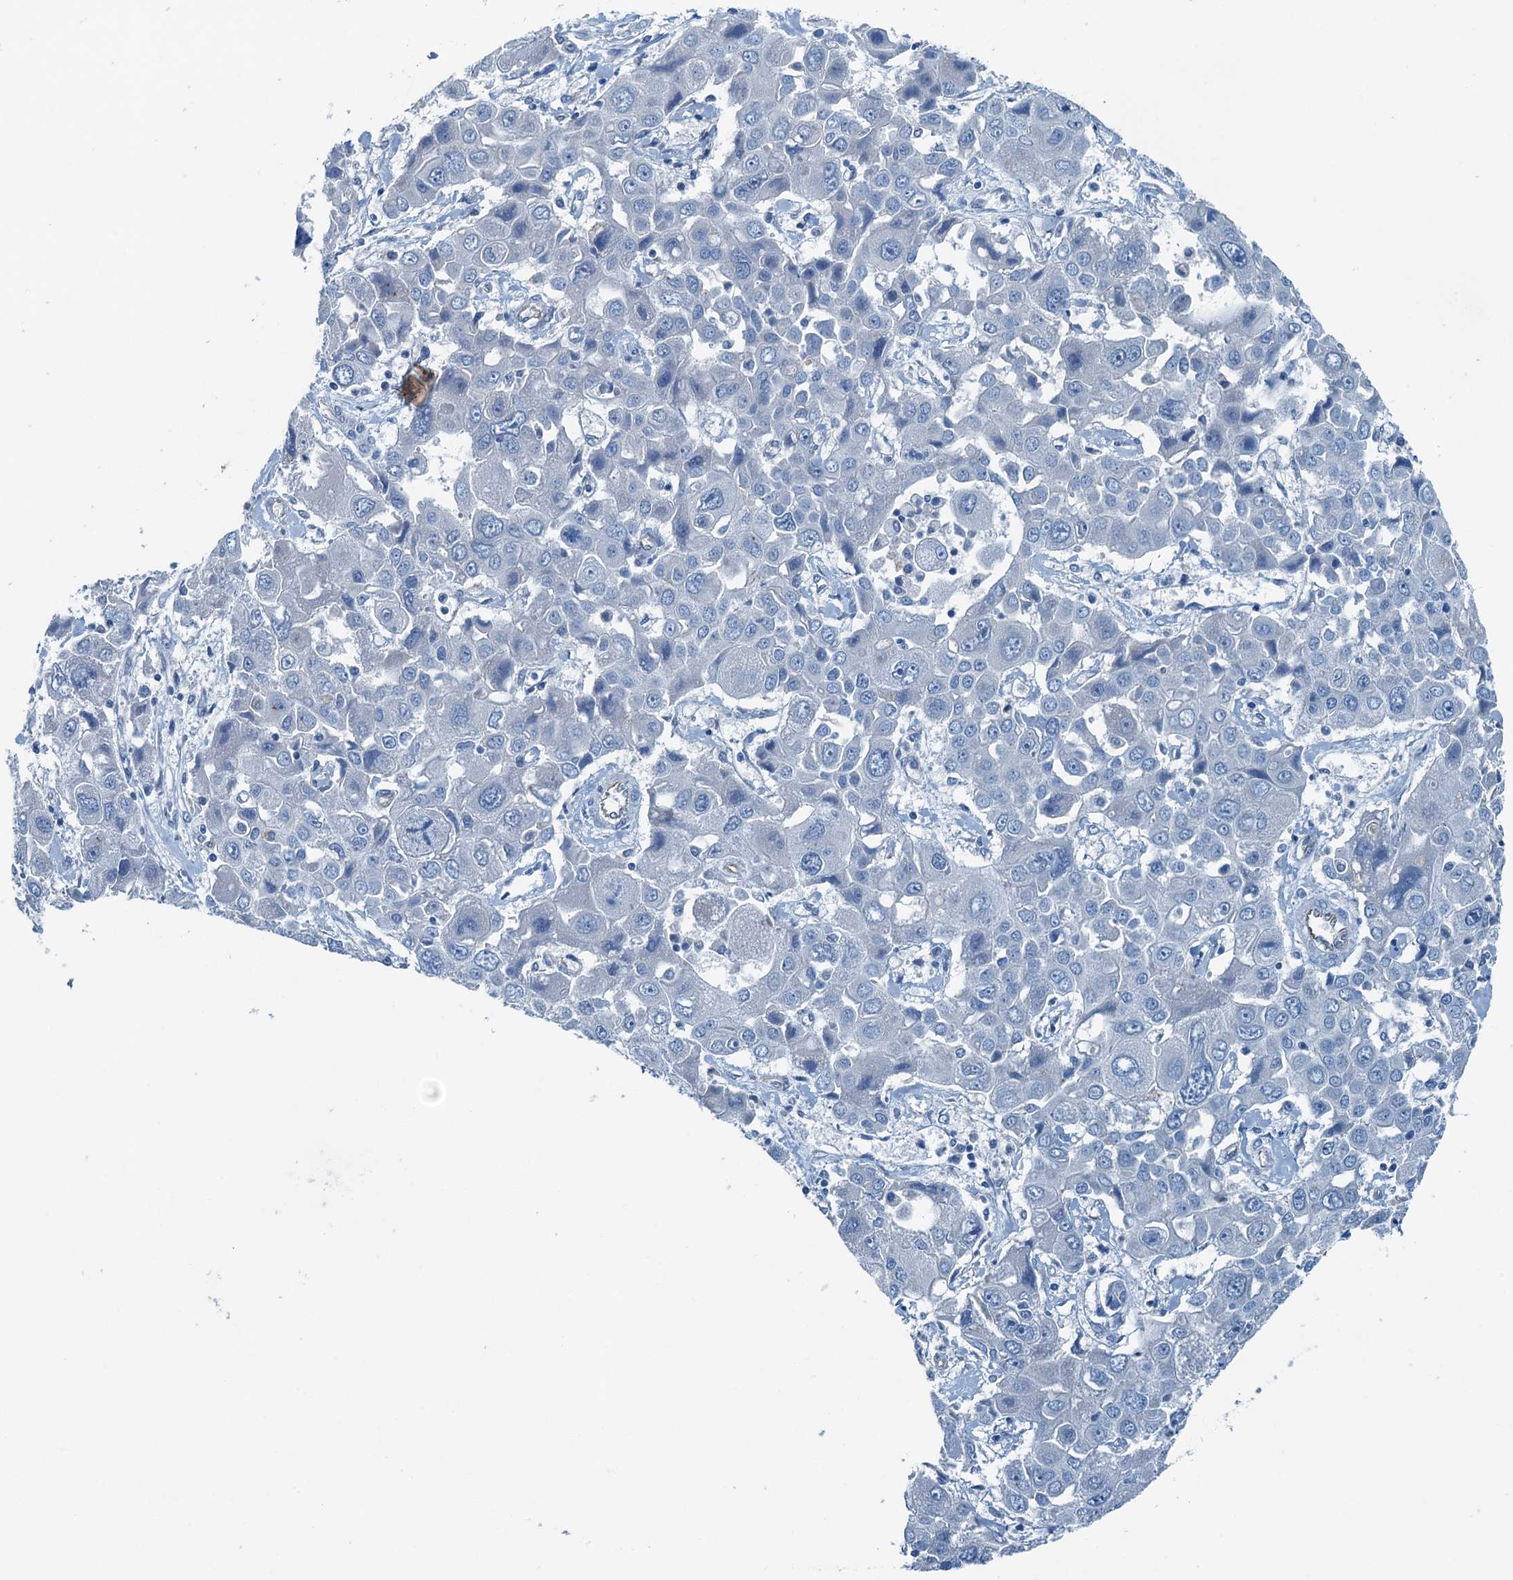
{"staining": {"intensity": "negative", "quantity": "none", "location": "none"}, "tissue": "liver cancer", "cell_type": "Tumor cells", "image_type": "cancer", "snomed": [{"axis": "morphology", "description": "Cholangiocarcinoma"}, {"axis": "topography", "description": "Liver"}], "caption": "This is an immunohistochemistry (IHC) image of cholangiocarcinoma (liver). There is no positivity in tumor cells.", "gene": "GFOD2", "patient": {"sex": "male", "age": 67}}